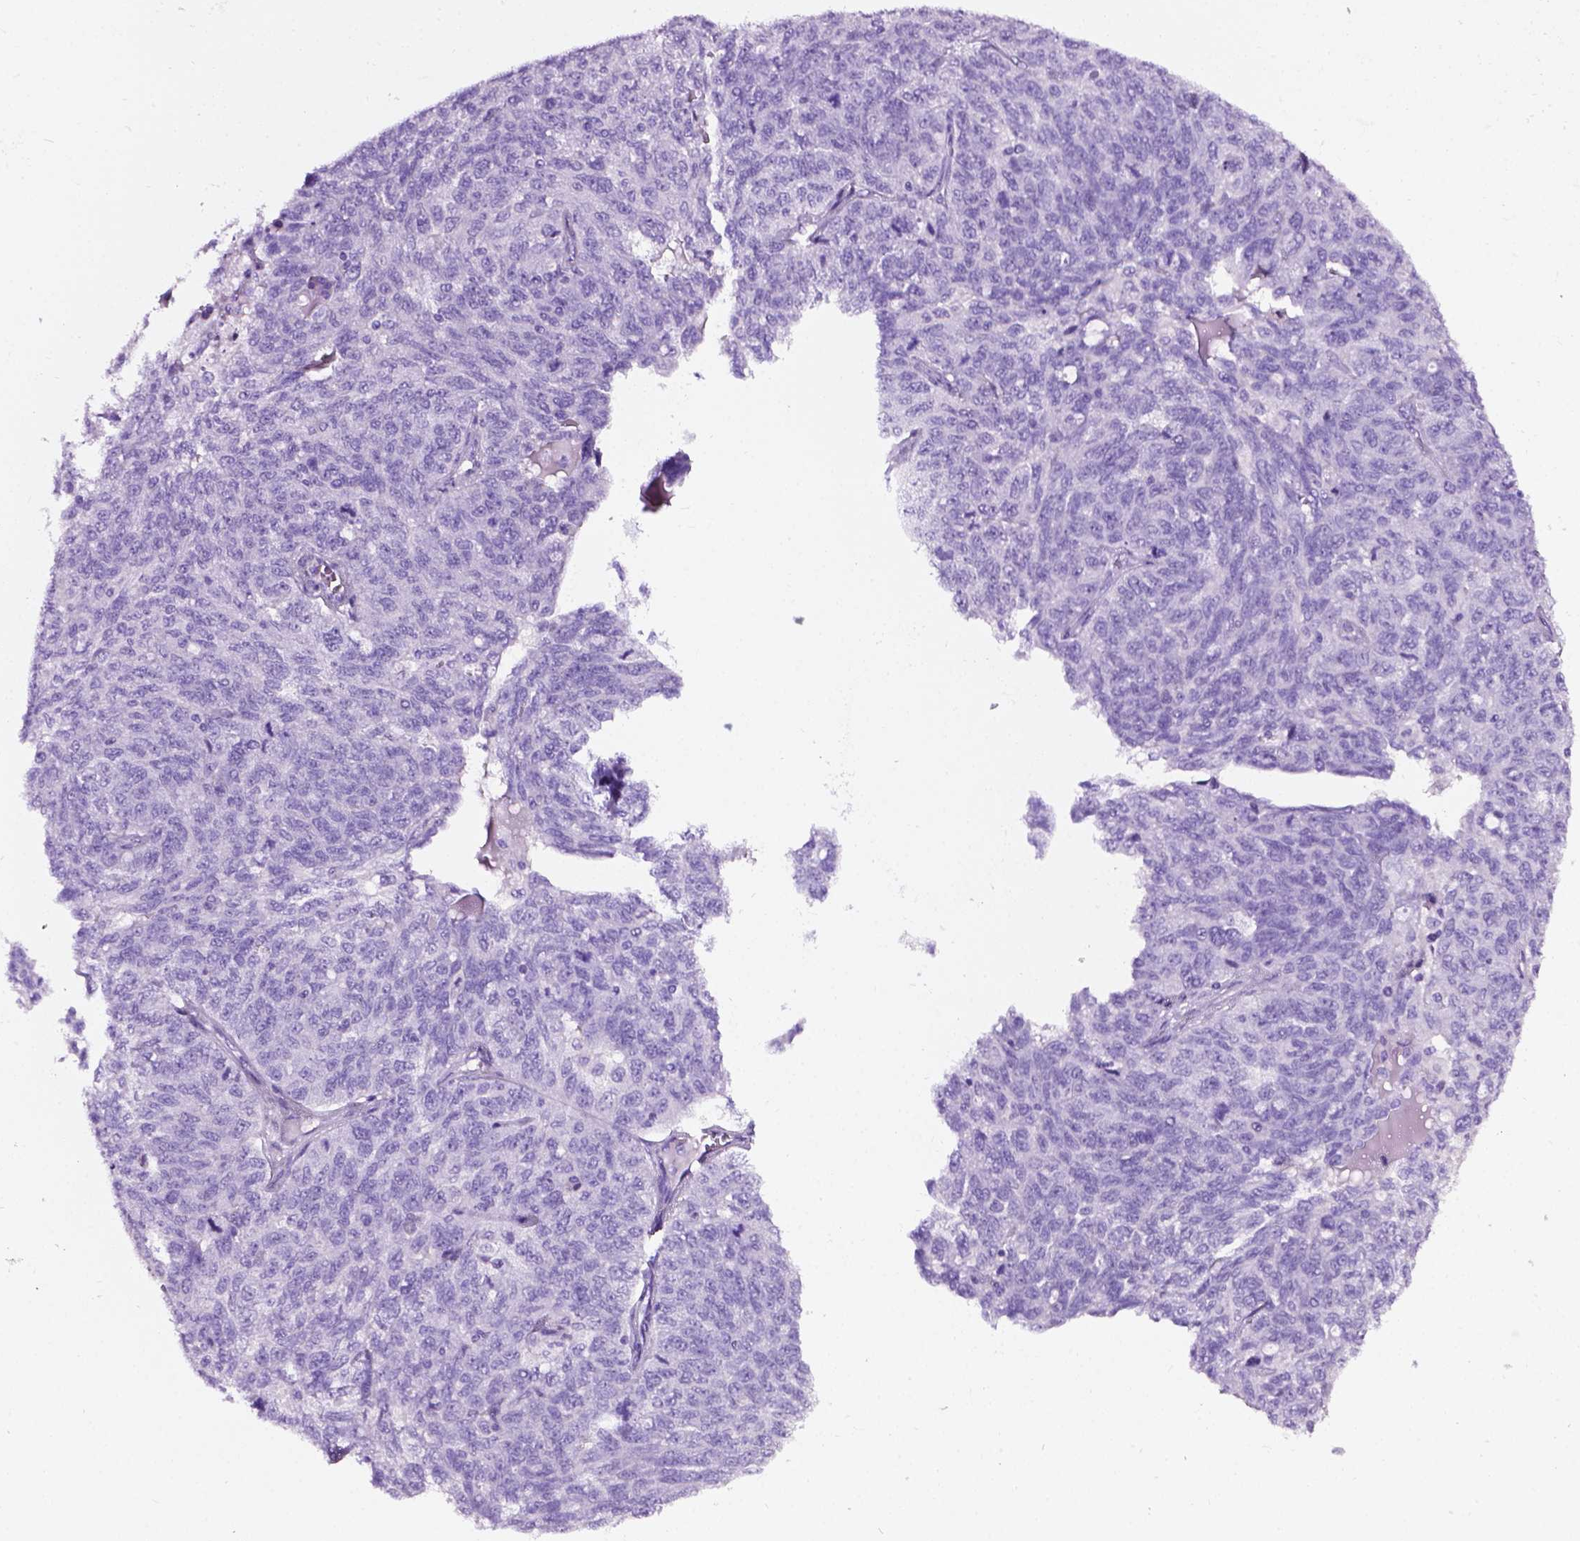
{"staining": {"intensity": "negative", "quantity": "none", "location": "none"}, "tissue": "ovarian cancer", "cell_type": "Tumor cells", "image_type": "cancer", "snomed": [{"axis": "morphology", "description": "Cystadenocarcinoma, serous, NOS"}, {"axis": "topography", "description": "Ovary"}], "caption": "Ovarian cancer was stained to show a protein in brown. There is no significant expression in tumor cells. Nuclei are stained in blue.", "gene": "LELP1", "patient": {"sex": "female", "age": 71}}